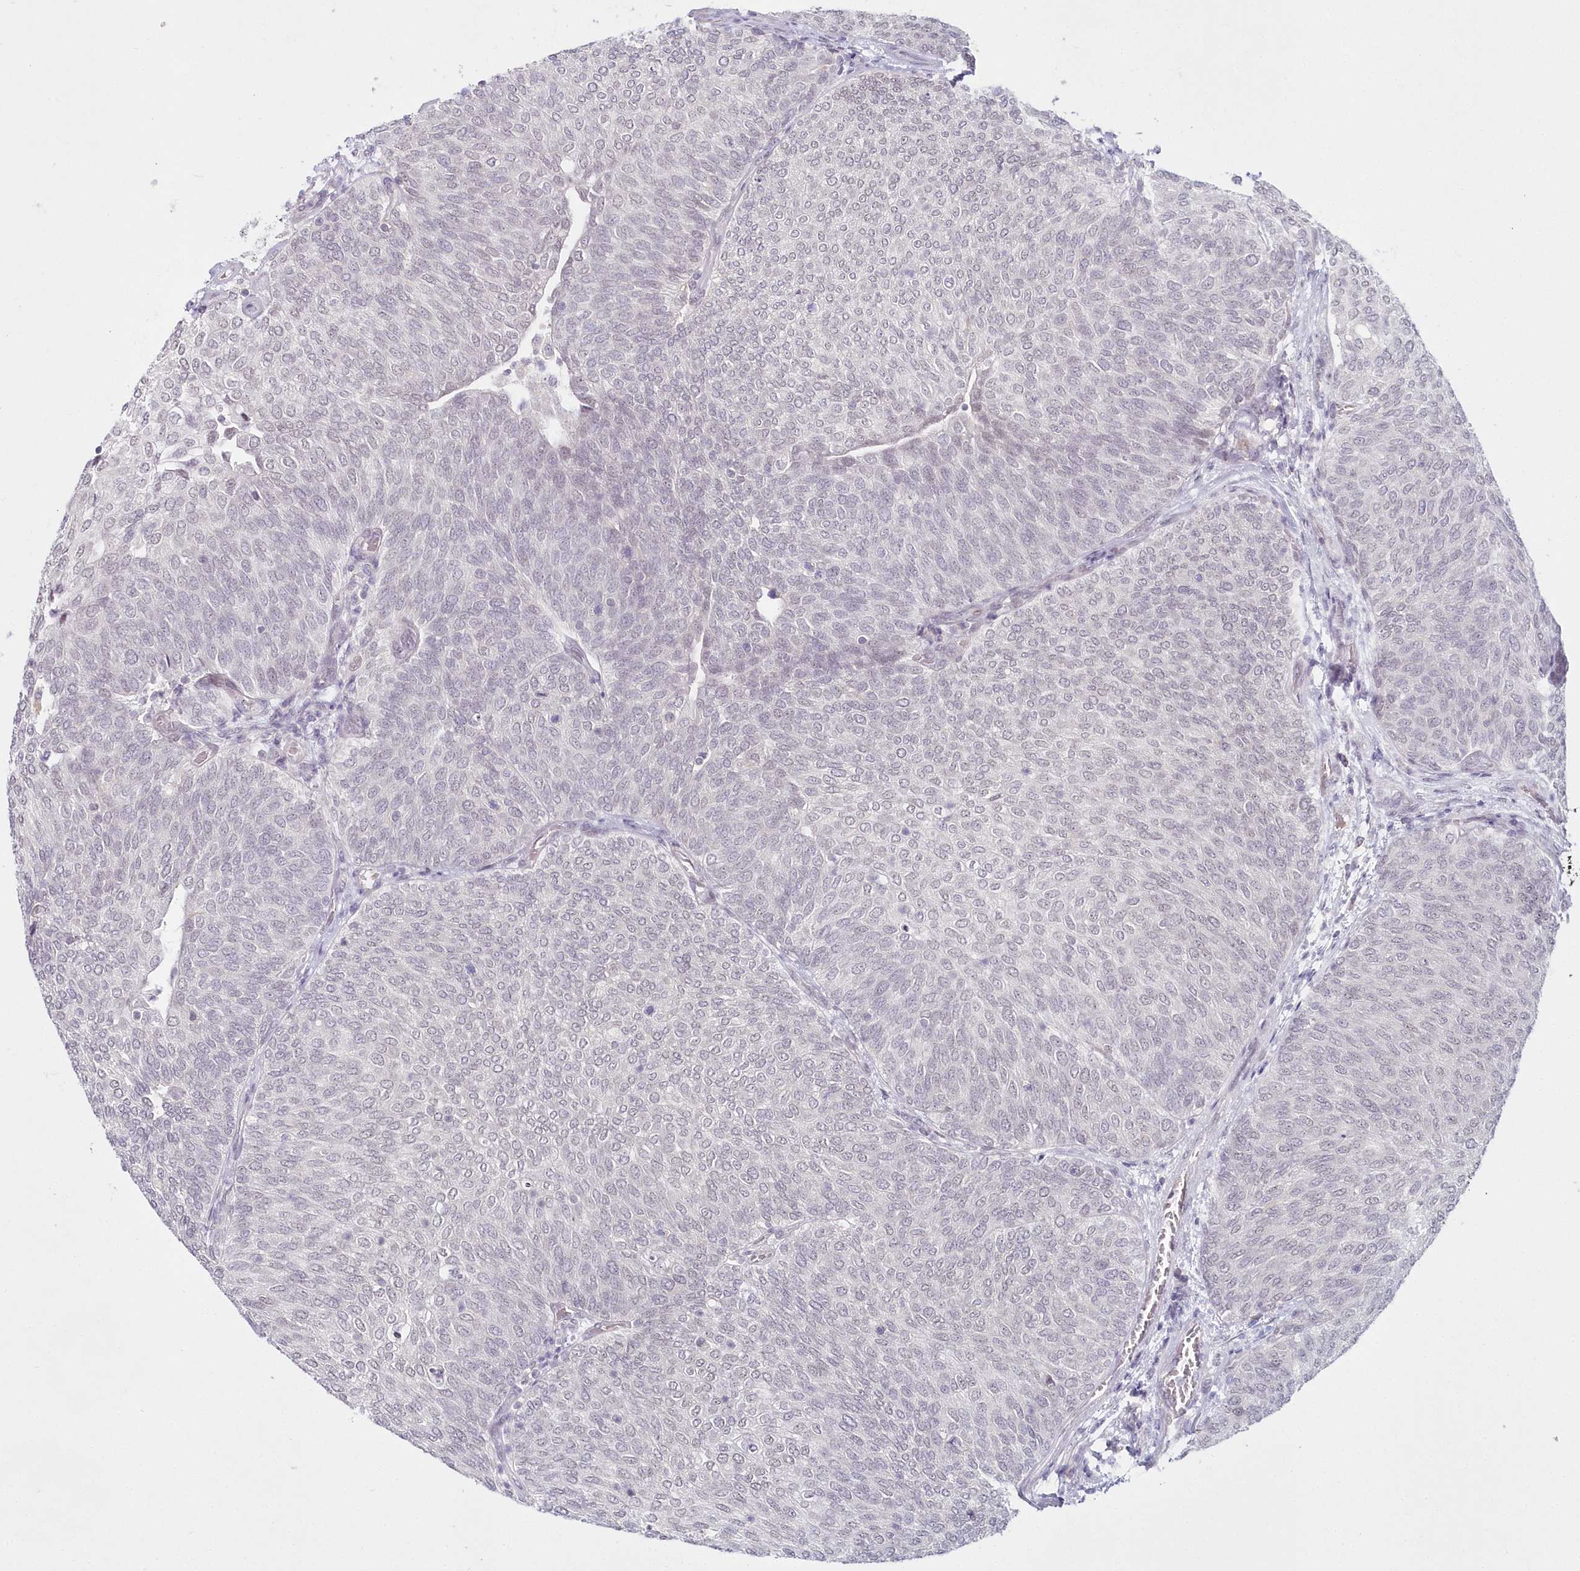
{"staining": {"intensity": "negative", "quantity": "none", "location": "none"}, "tissue": "urothelial cancer", "cell_type": "Tumor cells", "image_type": "cancer", "snomed": [{"axis": "morphology", "description": "Urothelial carcinoma, Low grade"}, {"axis": "topography", "description": "Urinary bladder"}], "caption": "Photomicrograph shows no protein expression in tumor cells of urothelial cancer tissue.", "gene": "HYCC2", "patient": {"sex": "female", "age": 79}}